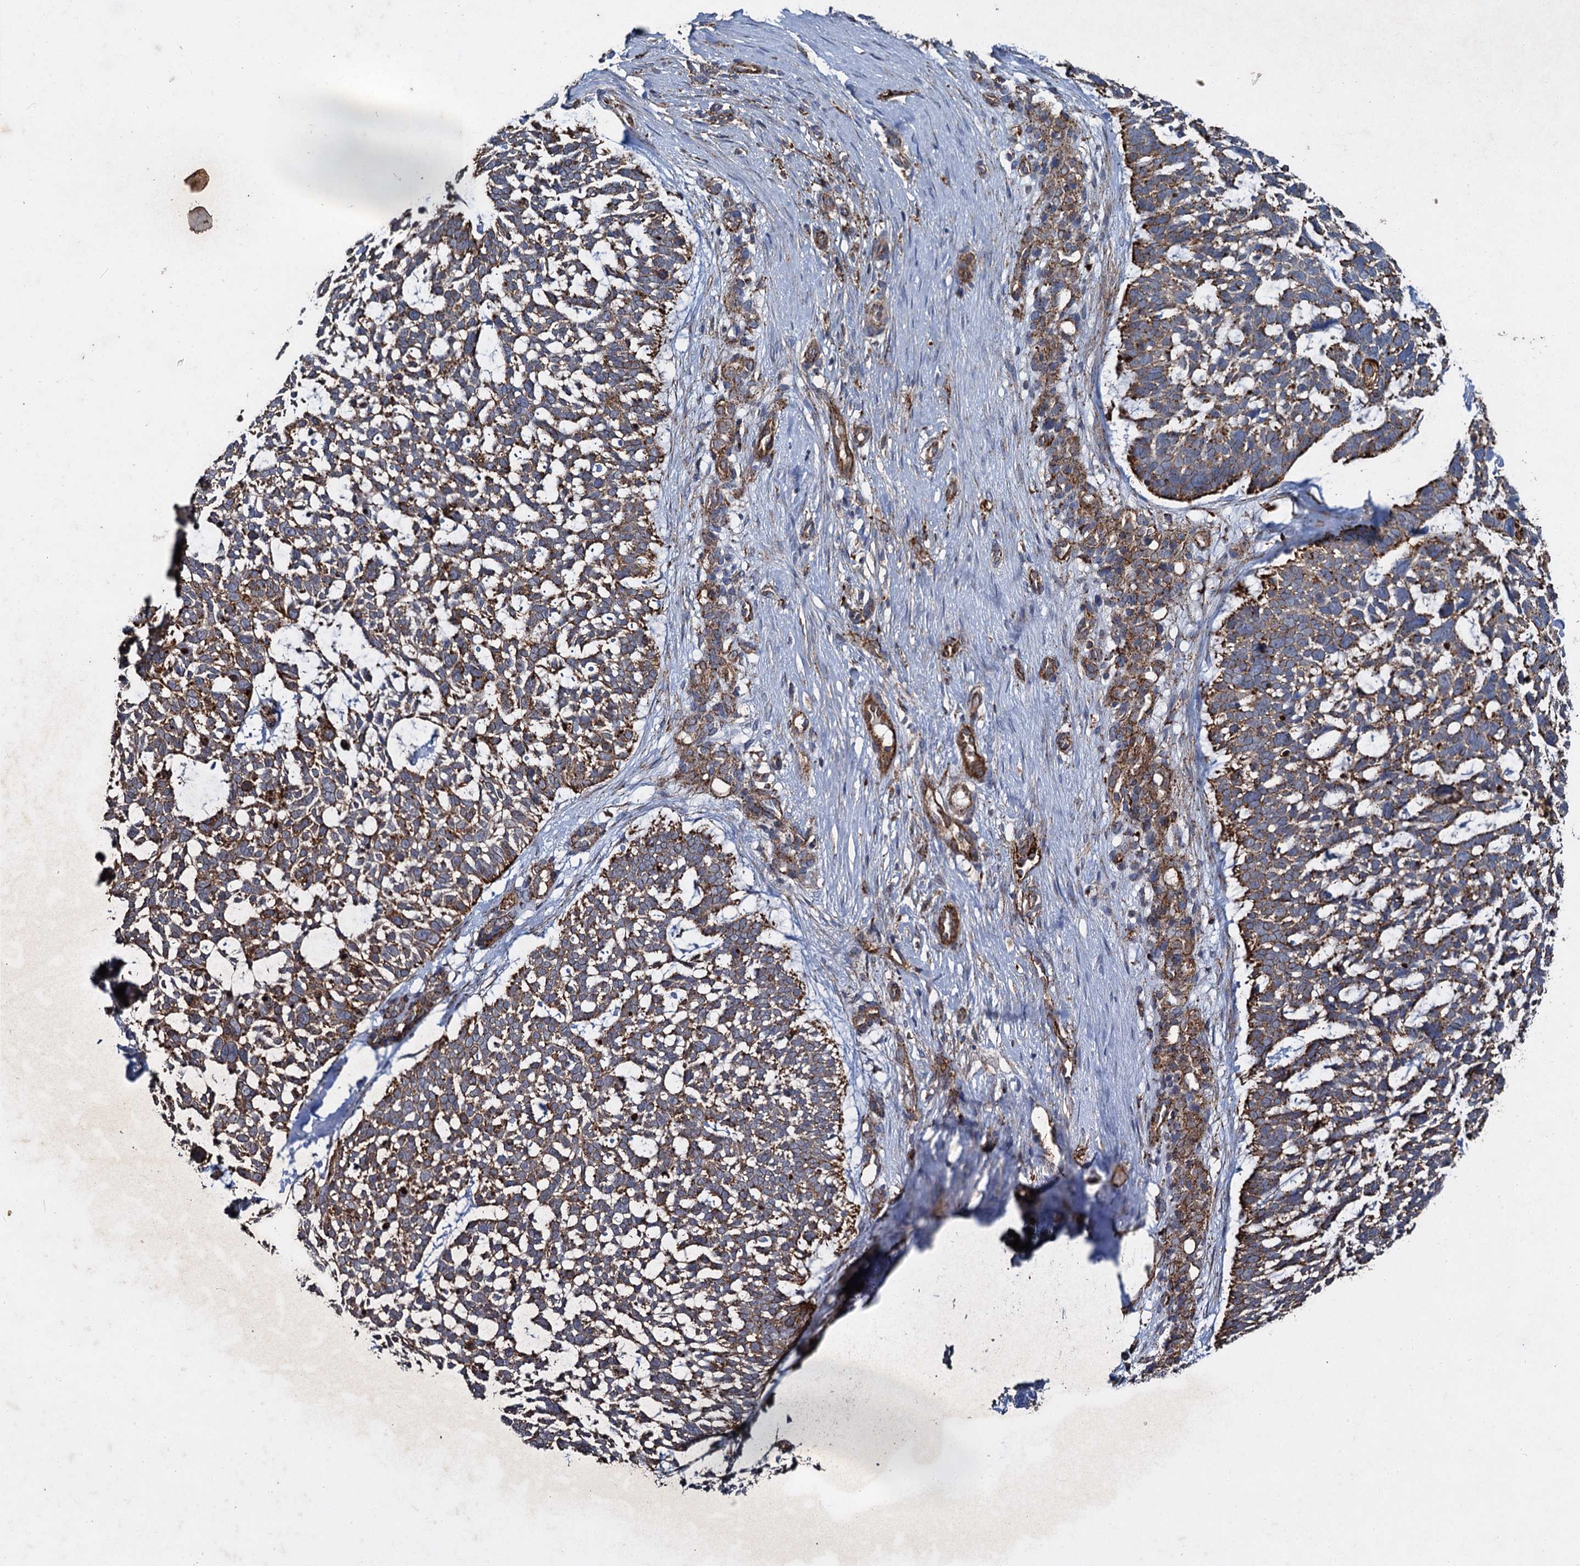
{"staining": {"intensity": "strong", "quantity": ">75%", "location": "cytoplasmic/membranous"}, "tissue": "skin cancer", "cell_type": "Tumor cells", "image_type": "cancer", "snomed": [{"axis": "morphology", "description": "Basal cell carcinoma"}, {"axis": "topography", "description": "Skin"}], "caption": "Protein staining exhibits strong cytoplasmic/membranous staining in approximately >75% of tumor cells in skin basal cell carcinoma.", "gene": "GBA1", "patient": {"sex": "male", "age": 88}}